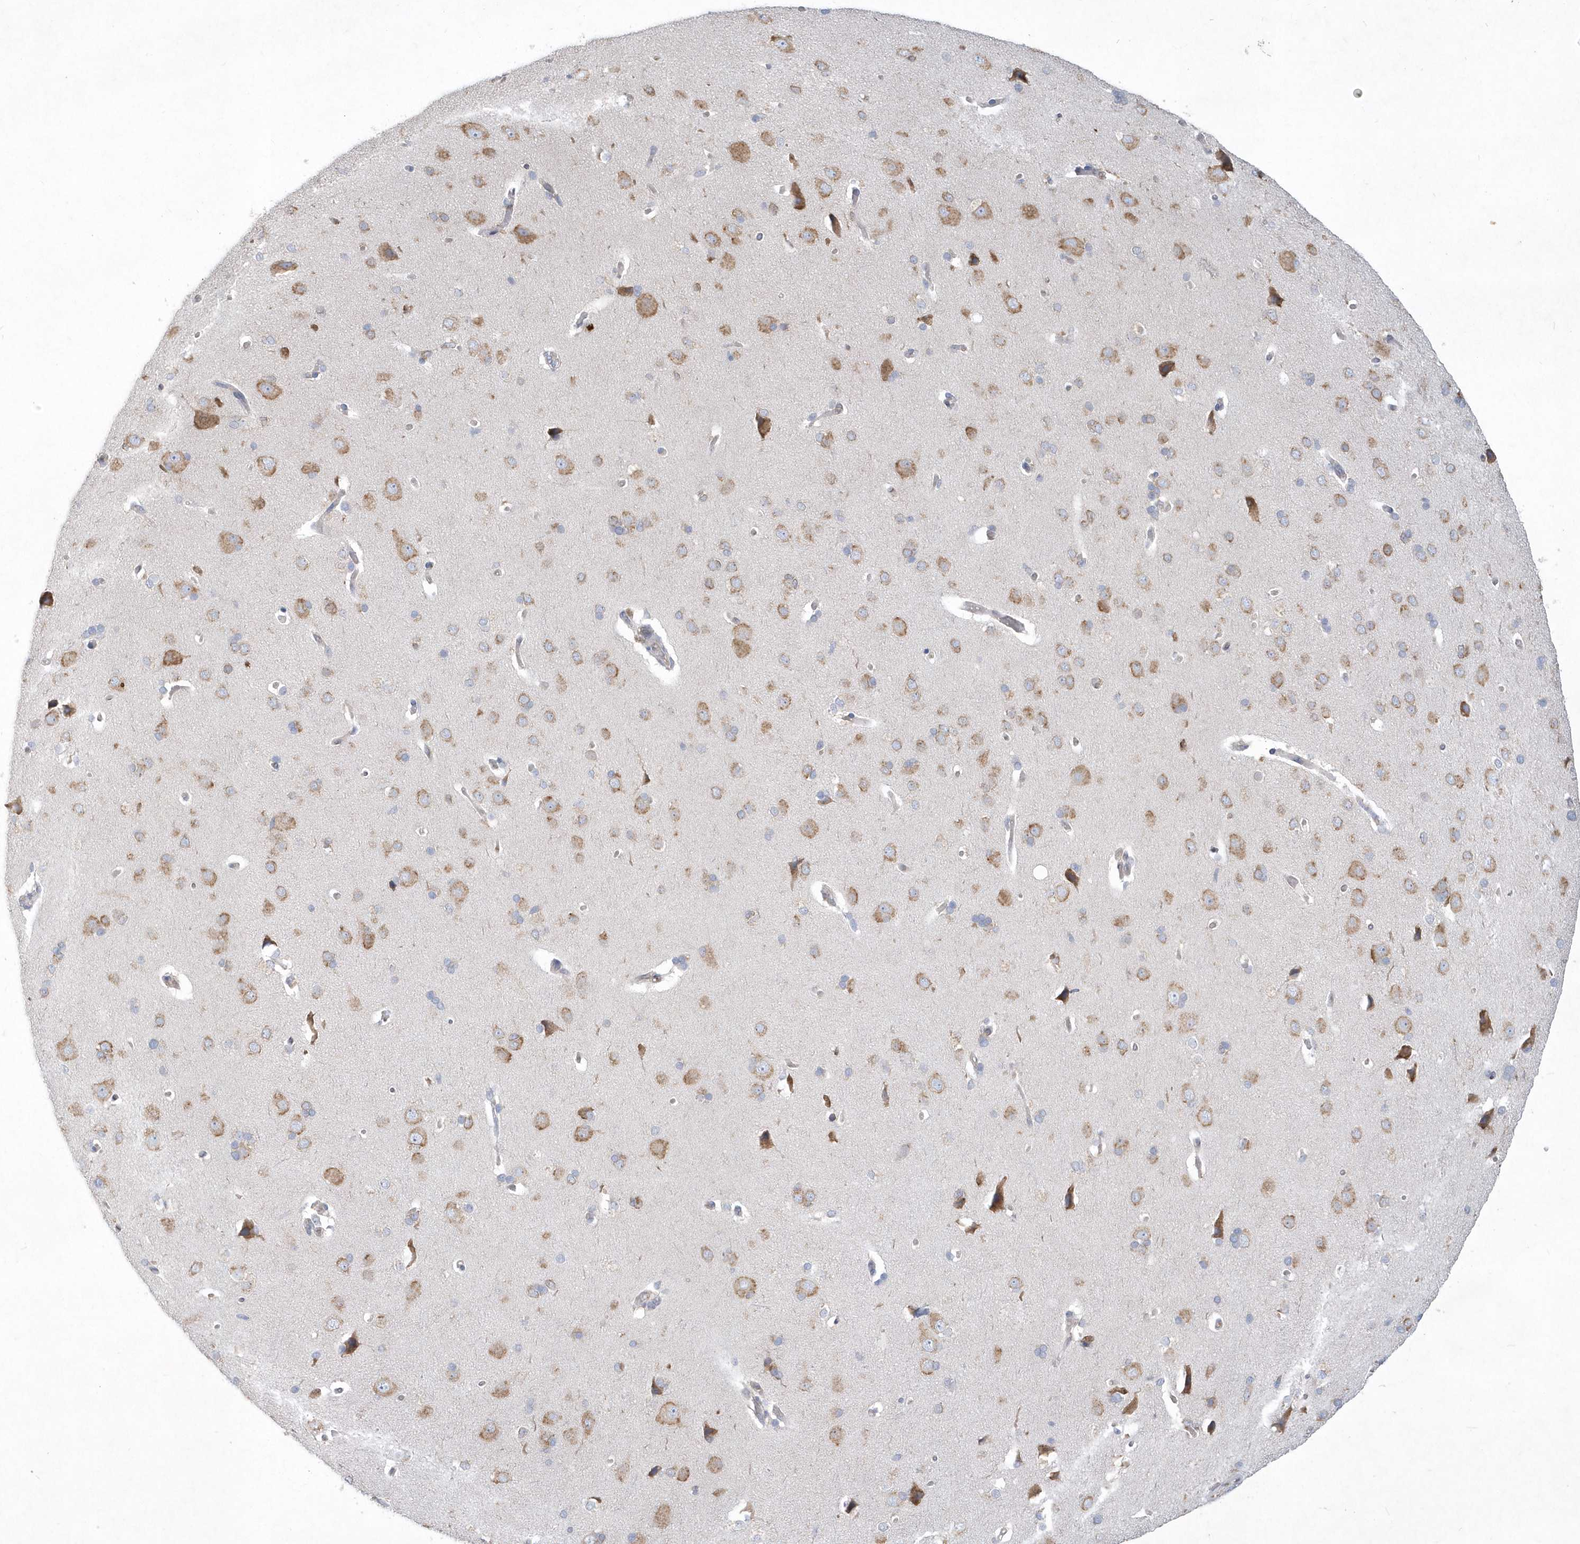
{"staining": {"intensity": "negative", "quantity": "none", "location": "none"}, "tissue": "cerebral cortex", "cell_type": "Endothelial cells", "image_type": "normal", "snomed": [{"axis": "morphology", "description": "Normal tissue, NOS"}, {"axis": "topography", "description": "Cerebral cortex"}], "caption": "This is an IHC image of unremarkable cerebral cortex. There is no expression in endothelial cells.", "gene": "DGAT1", "patient": {"sex": "male", "age": 62}}